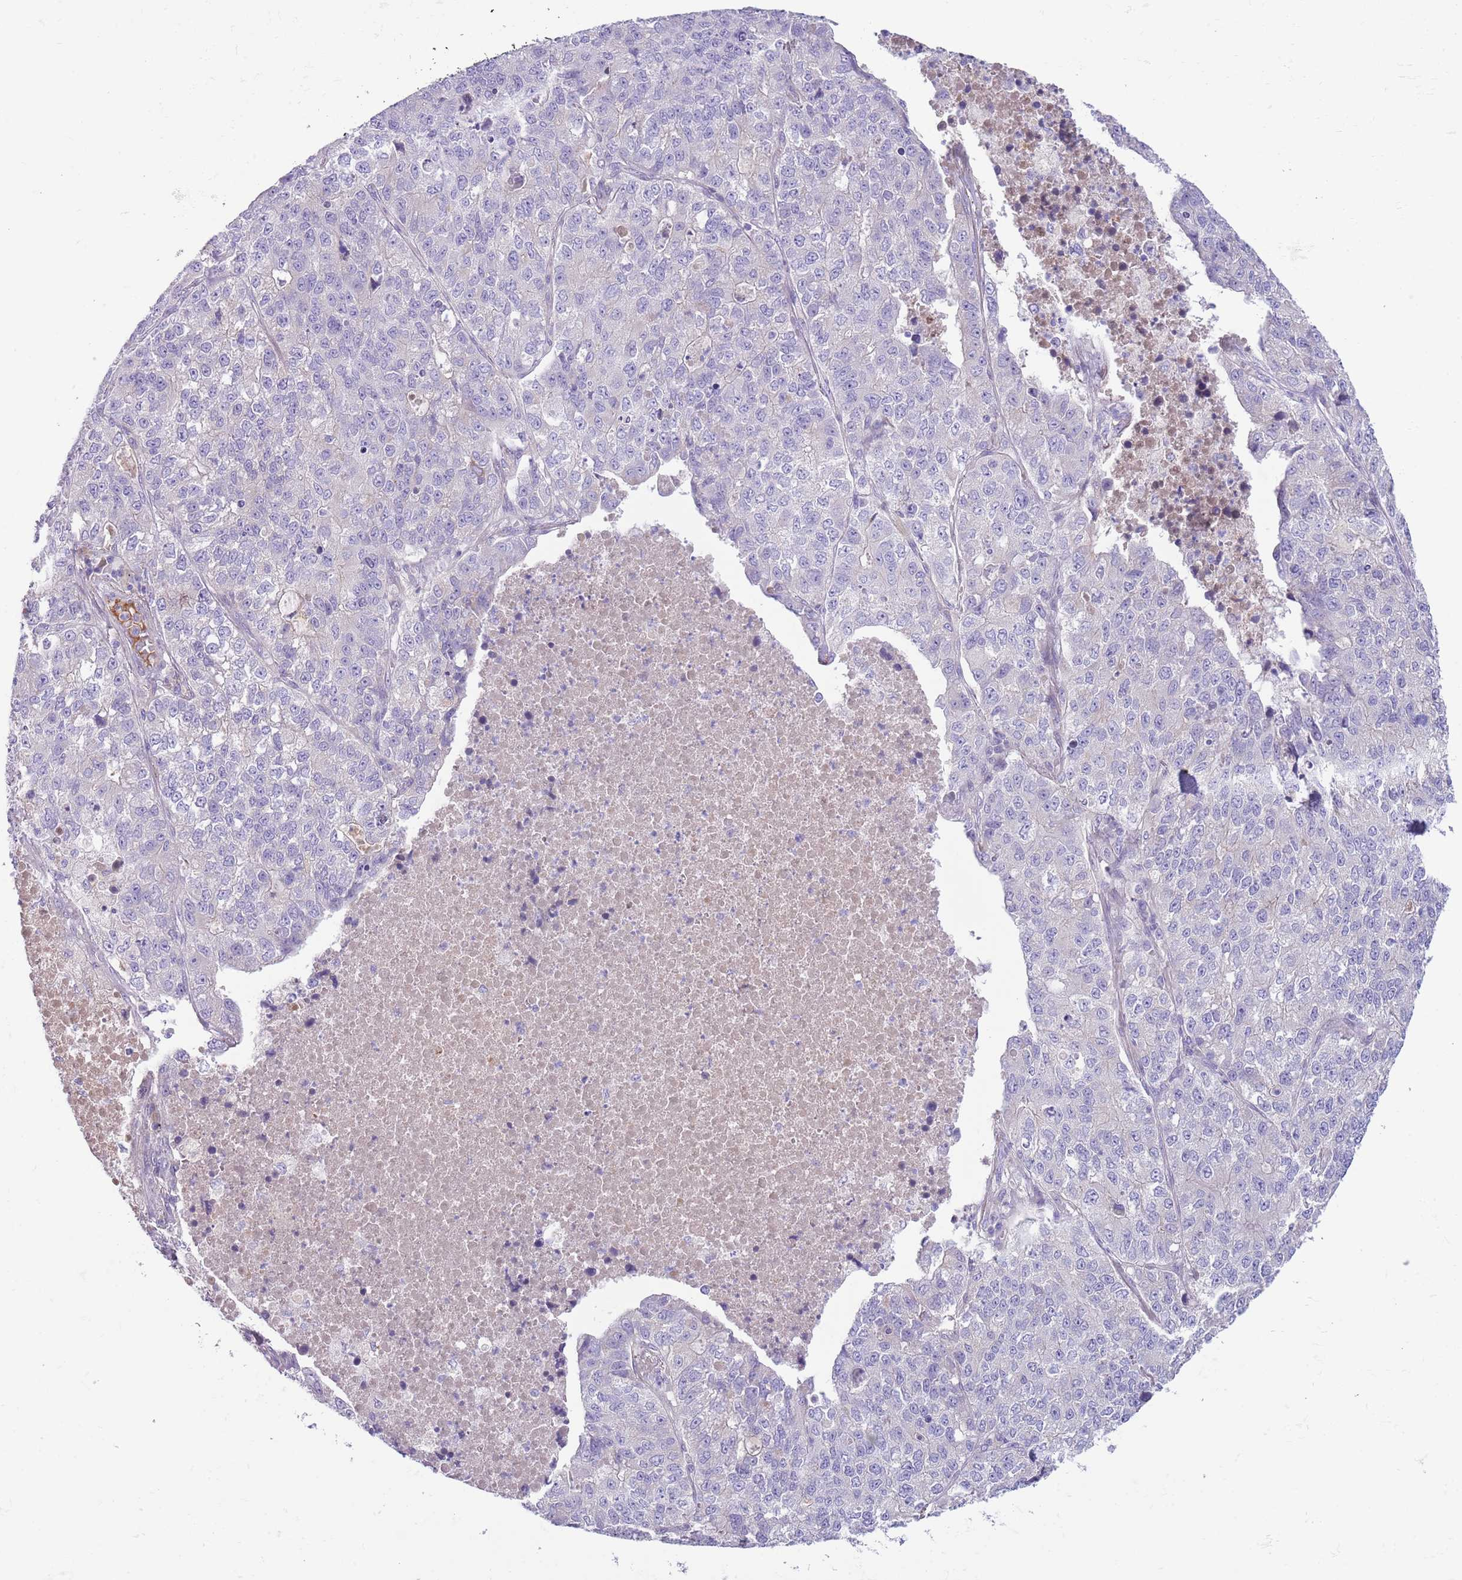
{"staining": {"intensity": "negative", "quantity": "none", "location": "none"}, "tissue": "lung cancer", "cell_type": "Tumor cells", "image_type": "cancer", "snomed": [{"axis": "morphology", "description": "Adenocarcinoma, NOS"}, {"axis": "topography", "description": "Lung"}], "caption": "Immunohistochemical staining of lung adenocarcinoma exhibits no significant expression in tumor cells.", "gene": "CFH", "patient": {"sex": "male", "age": 49}}